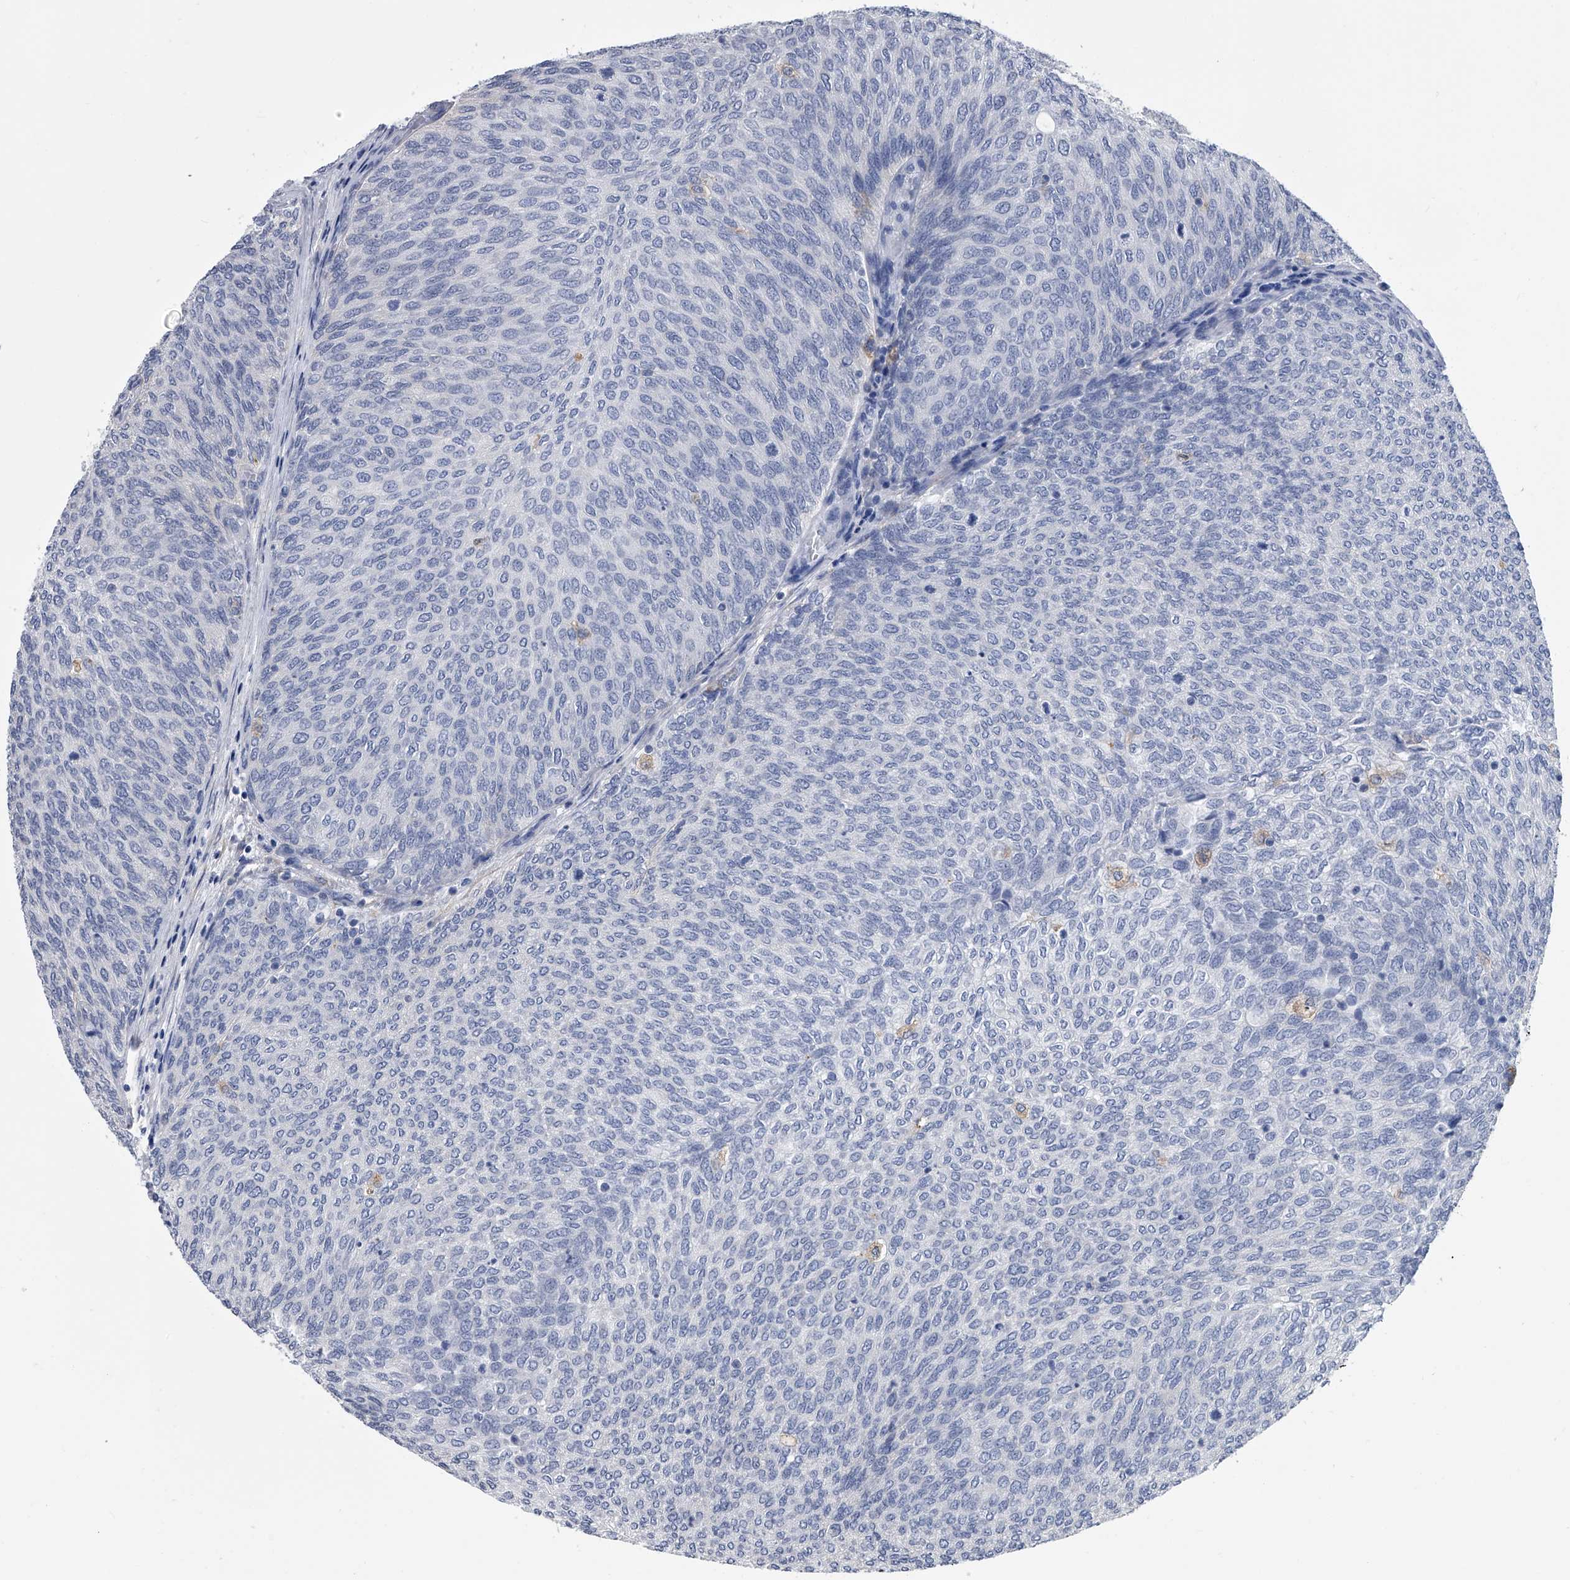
{"staining": {"intensity": "negative", "quantity": "none", "location": "none"}, "tissue": "urothelial cancer", "cell_type": "Tumor cells", "image_type": "cancer", "snomed": [{"axis": "morphology", "description": "Urothelial carcinoma, Low grade"}, {"axis": "topography", "description": "Urinary bladder"}], "caption": "Immunohistochemical staining of human urothelial cancer exhibits no significant staining in tumor cells.", "gene": "MAP4K3", "patient": {"sex": "female", "age": 79}}